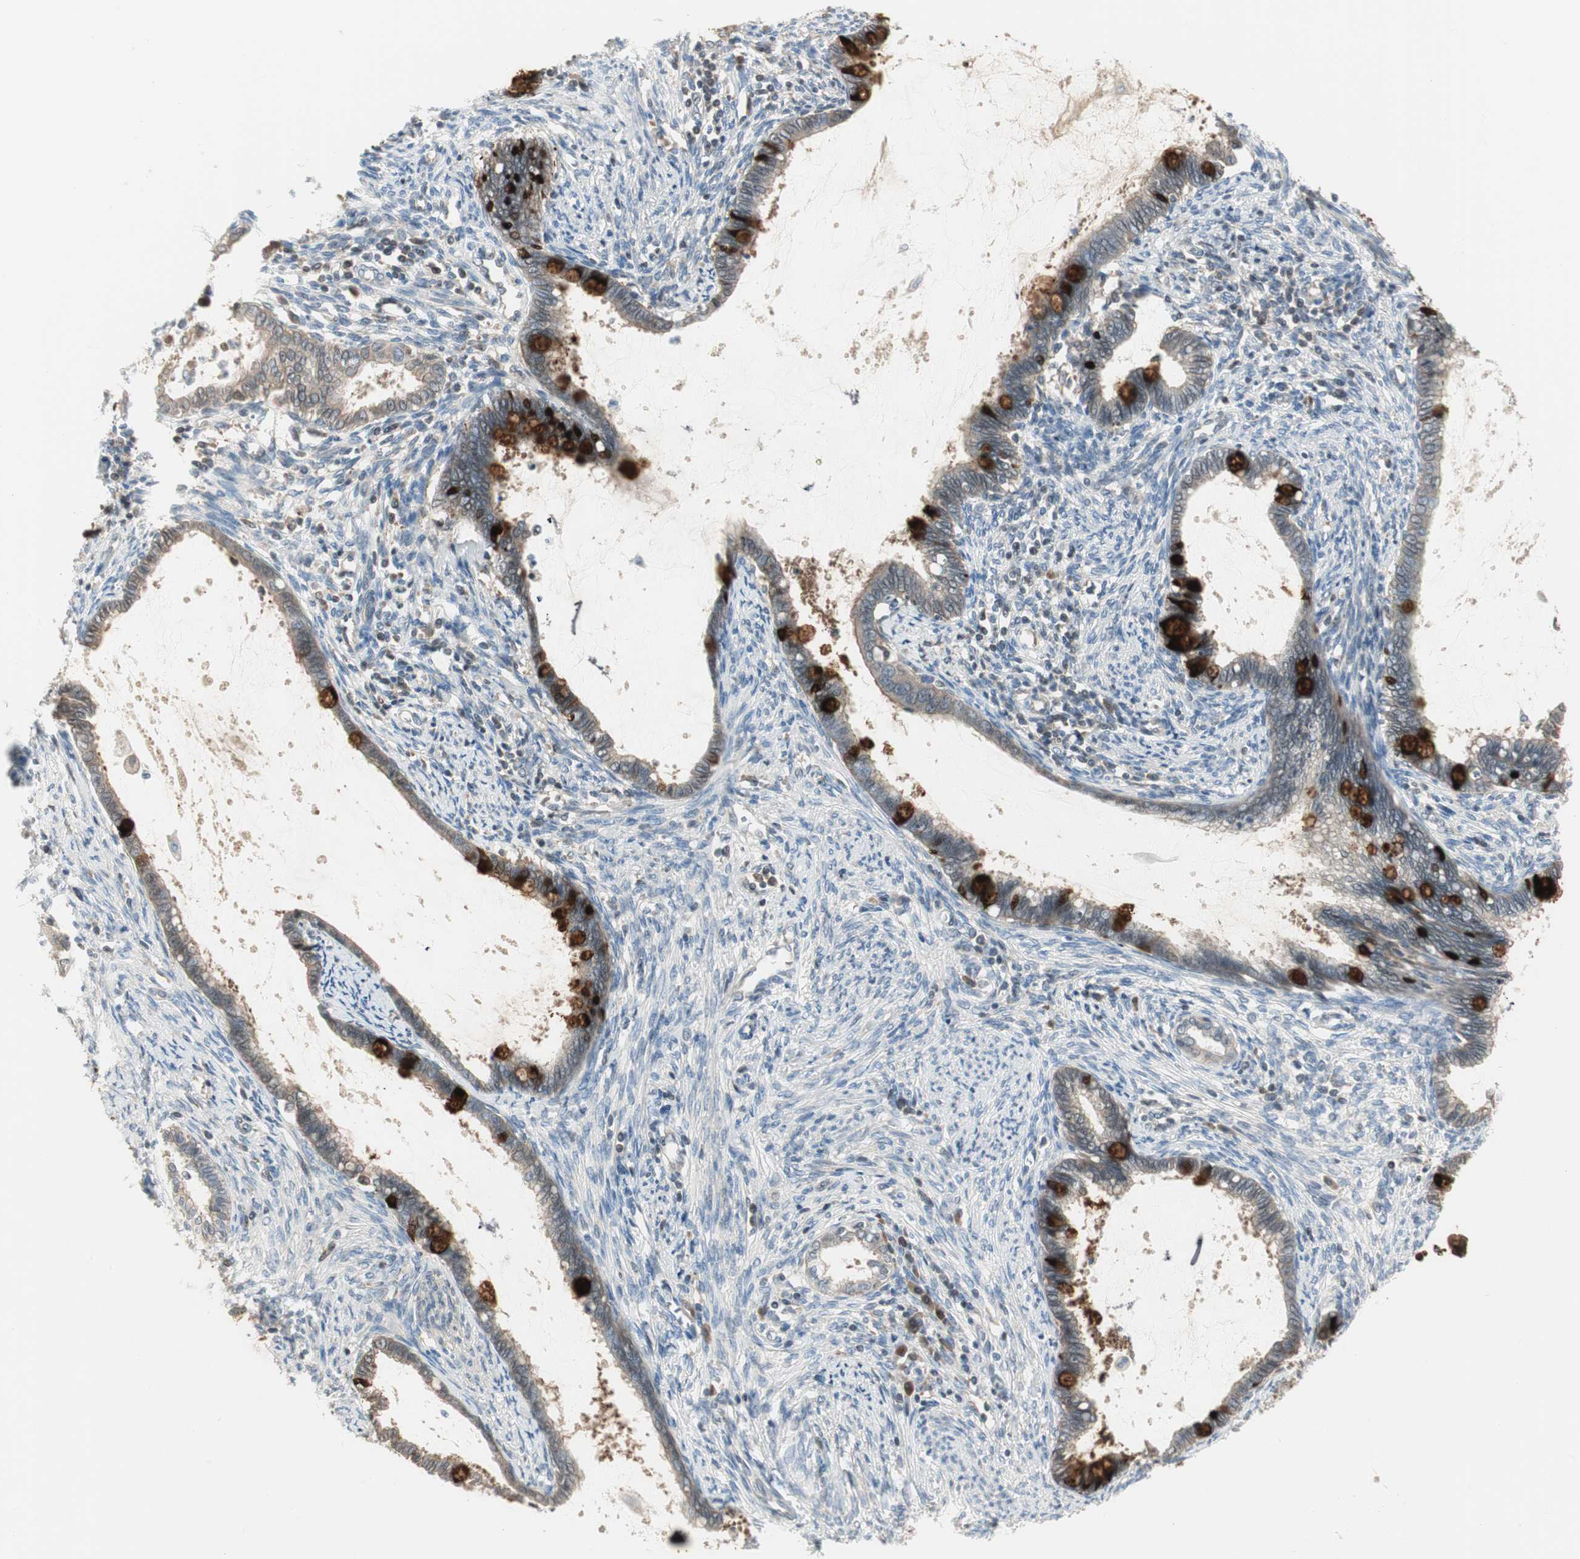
{"staining": {"intensity": "strong", "quantity": "25%-75%", "location": "cytoplasmic/membranous"}, "tissue": "cervical cancer", "cell_type": "Tumor cells", "image_type": "cancer", "snomed": [{"axis": "morphology", "description": "Adenocarcinoma, NOS"}, {"axis": "topography", "description": "Cervix"}], "caption": "High-power microscopy captured an IHC histopathology image of cervical cancer (adenocarcinoma), revealing strong cytoplasmic/membranous expression in about 25%-75% of tumor cells.", "gene": "SPINK4", "patient": {"sex": "female", "age": 44}}